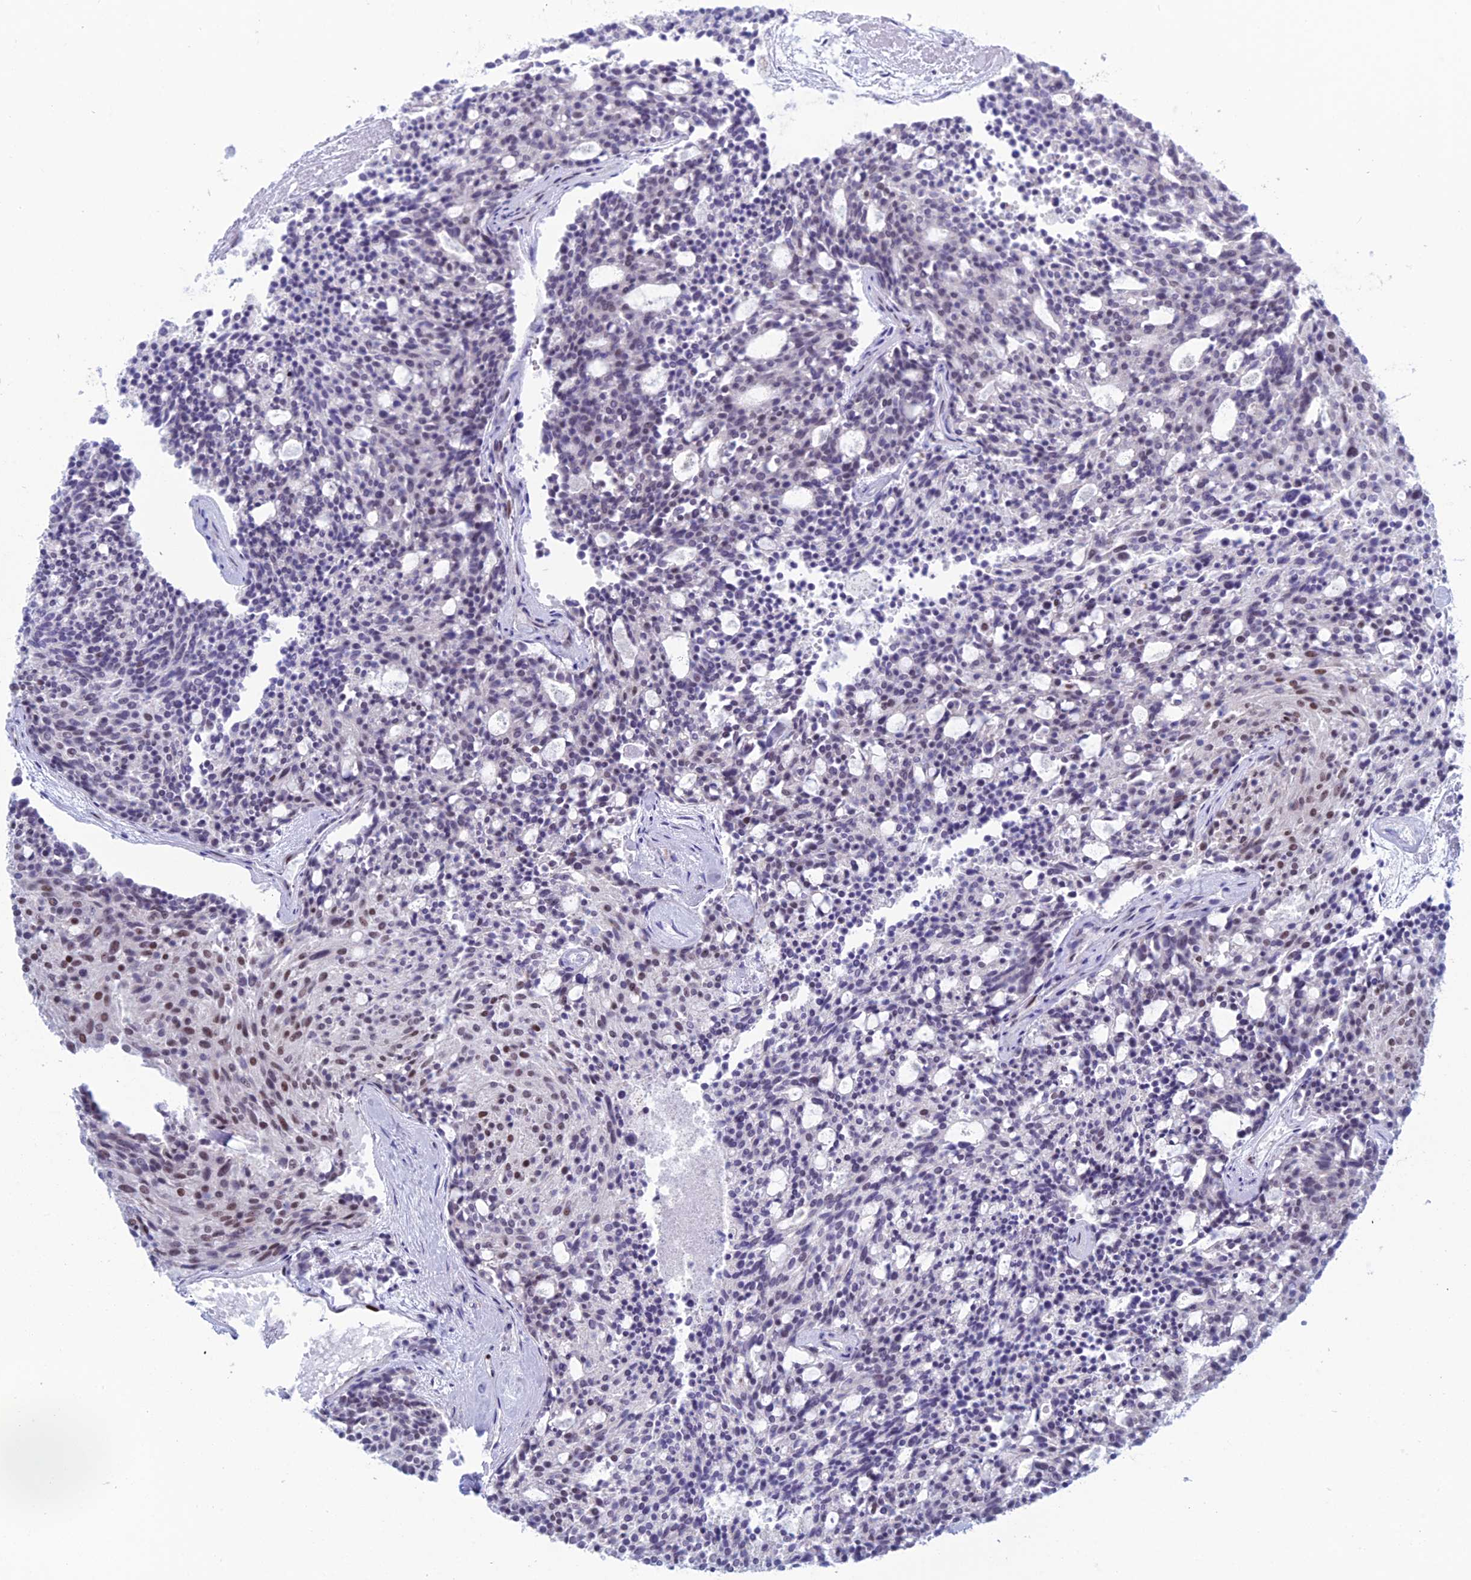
{"staining": {"intensity": "weak", "quantity": "<25%", "location": "nuclear"}, "tissue": "carcinoid", "cell_type": "Tumor cells", "image_type": "cancer", "snomed": [{"axis": "morphology", "description": "Carcinoid, malignant, NOS"}, {"axis": "topography", "description": "Pancreas"}], "caption": "IHC photomicrograph of human carcinoid (malignant) stained for a protein (brown), which shows no expression in tumor cells. Brightfield microscopy of immunohistochemistry (IHC) stained with DAB (3,3'-diaminobenzidine) (brown) and hematoxylin (blue), captured at high magnification.", "gene": "NOL4L", "patient": {"sex": "female", "age": 54}}